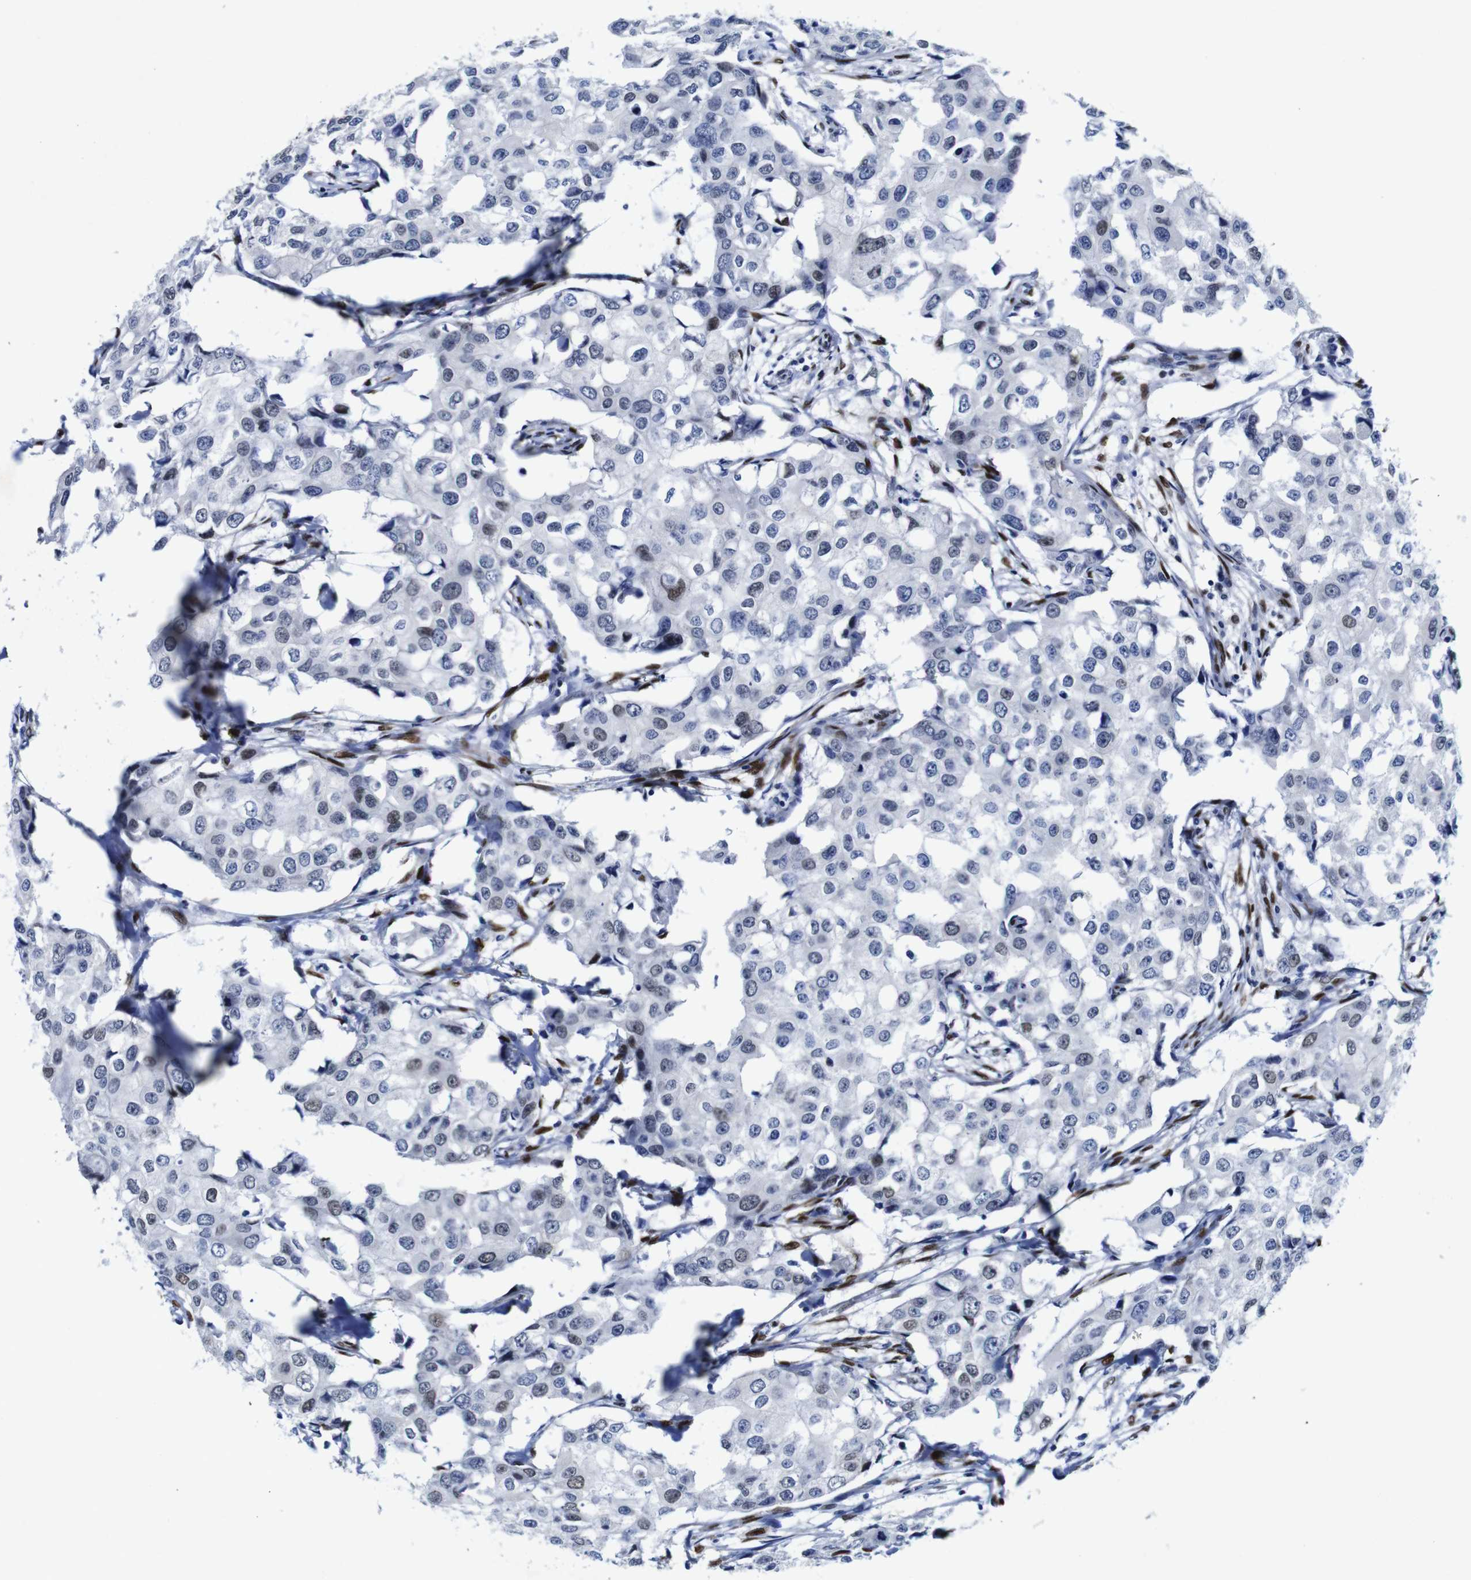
{"staining": {"intensity": "moderate", "quantity": "25%-75%", "location": "nuclear"}, "tissue": "breast cancer", "cell_type": "Tumor cells", "image_type": "cancer", "snomed": [{"axis": "morphology", "description": "Duct carcinoma"}, {"axis": "topography", "description": "Breast"}], "caption": "The image shows immunohistochemical staining of breast cancer (intraductal carcinoma). There is moderate nuclear positivity is seen in about 25%-75% of tumor cells.", "gene": "FOSL2", "patient": {"sex": "female", "age": 27}}